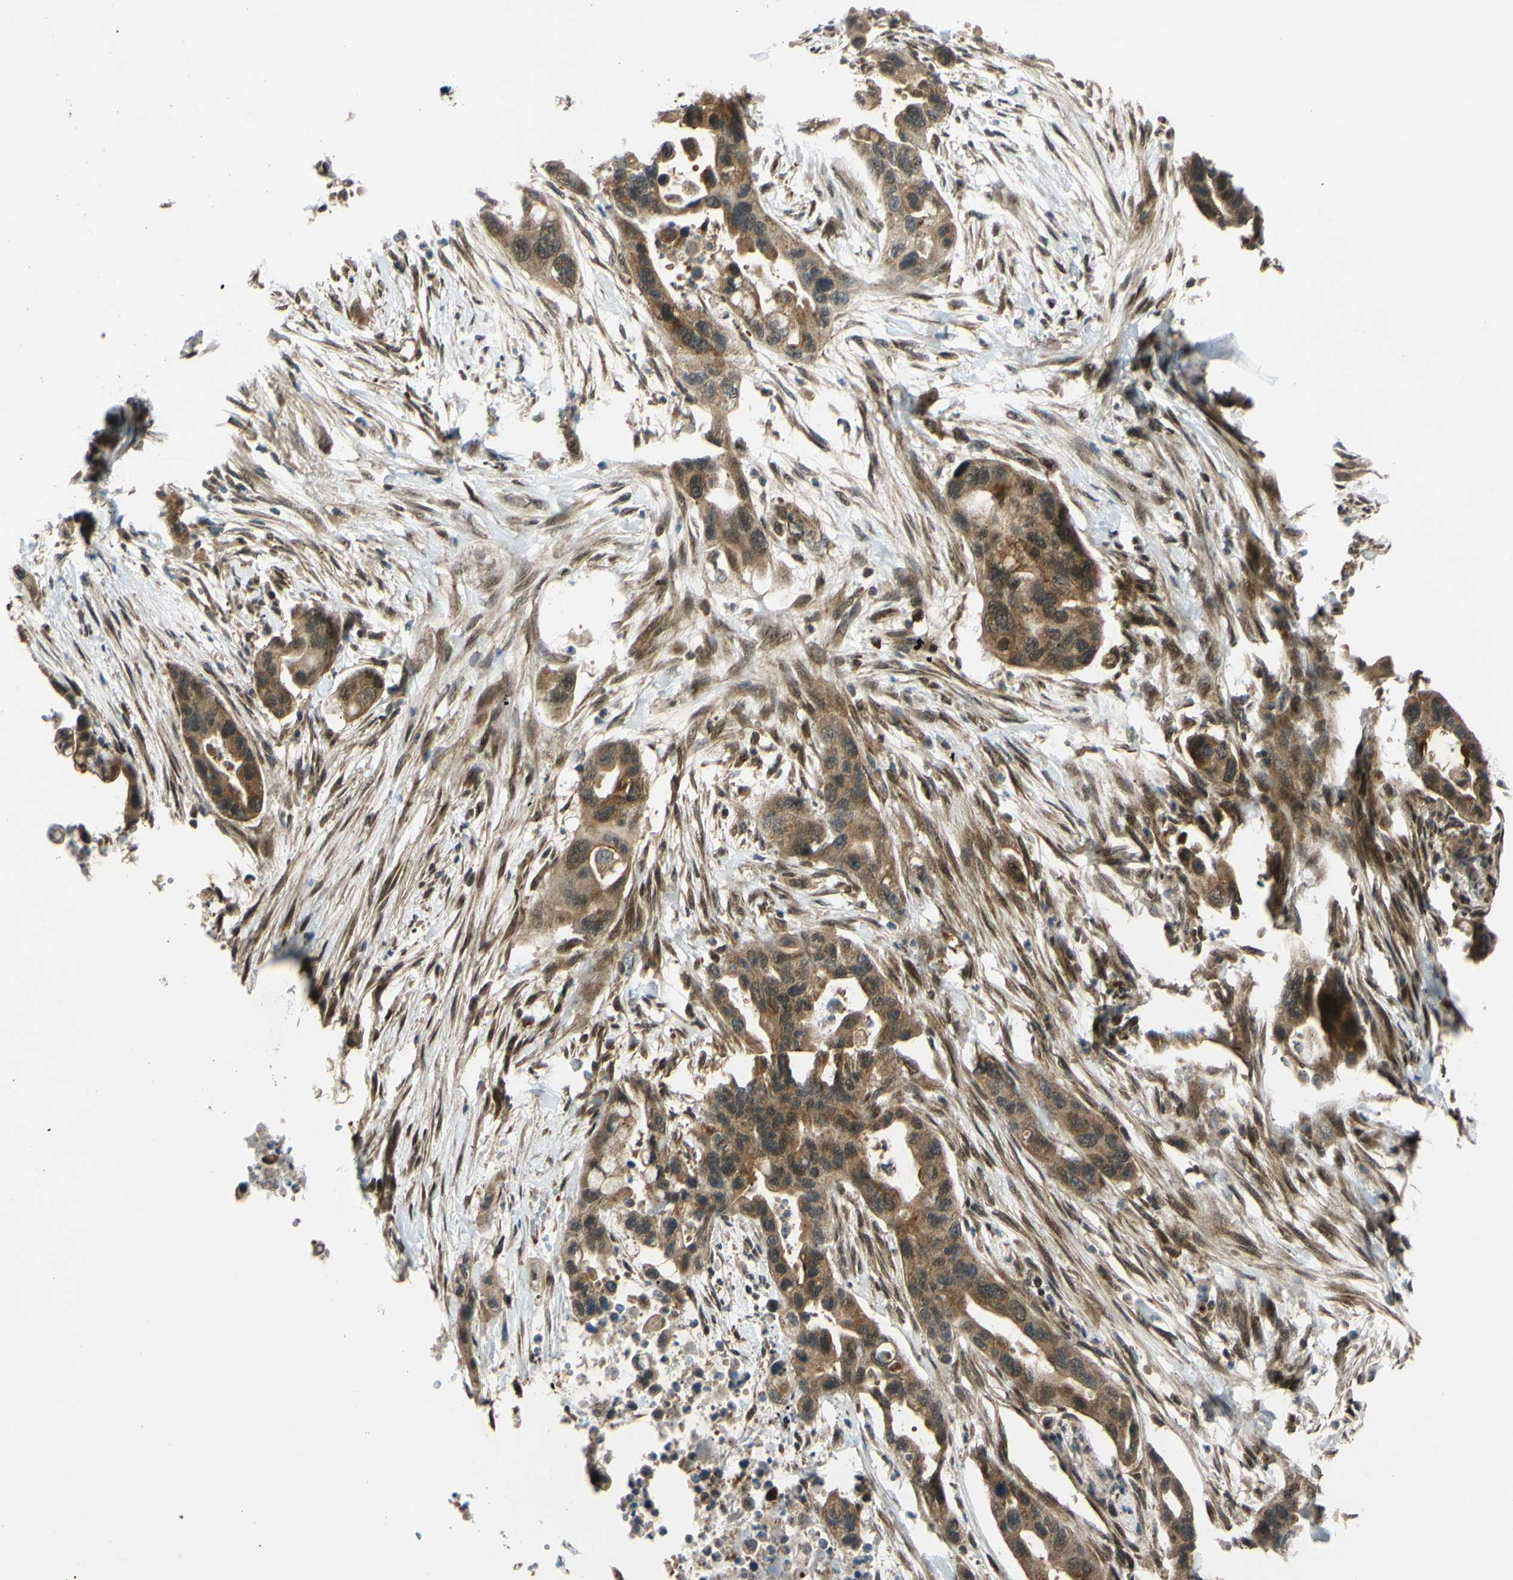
{"staining": {"intensity": "moderate", "quantity": ">75%", "location": "cytoplasmic/membranous"}, "tissue": "pancreatic cancer", "cell_type": "Tumor cells", "image_type": "cancer", "snomed": [{"axis": "morphology", "description": "Adenocarcinoma, NOS"}, {"axis": "topography", "description": "Pancreas"}], "caption": "Protein expression analysis of pancreatic cancer (adenocarcinoma) demonstrates moderate cytoplasmic/membranous positivity in about >75% of tumor cells. Using DAB (brown) and hematoxylin (blue) stains, captured at high magnification using brightfield microscopy.", "gene": "ABCC8", "patient": {"sex": "female", "age": 71}}